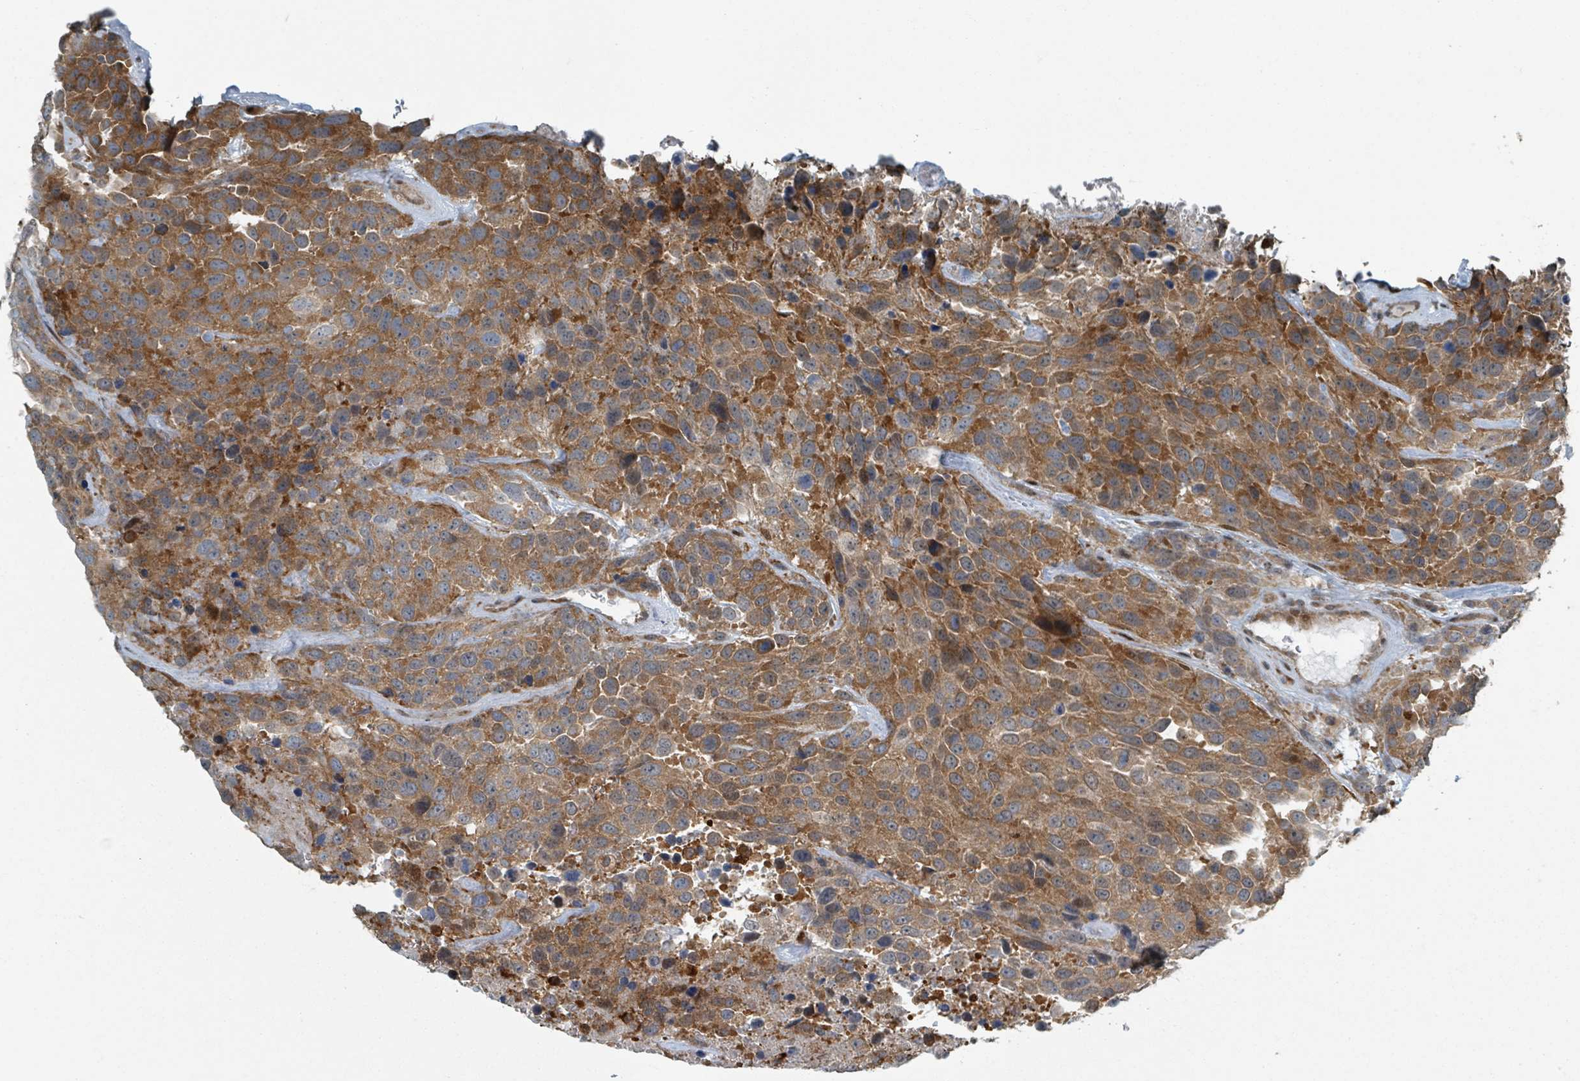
{"staining": {"intensity": "moderate", "quantity": ">75%", "location": "cytoplasmic/membranous"}, "tissue": "urothelial cancer", "cell_type": "Tumor cells", "image_type": "cancer", "snomed": [{"axis": "morphology", "description": "Urothelial carcinoma, High grade"}, {"axis": "topography", "description": "Urinary bladder"}], "caption": "The immunohistochemical stain labels moderate cytoplasmic/membranous staining in tumor cells of urothelial carcinoma (high-grade) tissue.", "gene": "RHPN2", "patient": {"sex": "female", "age": 70}}